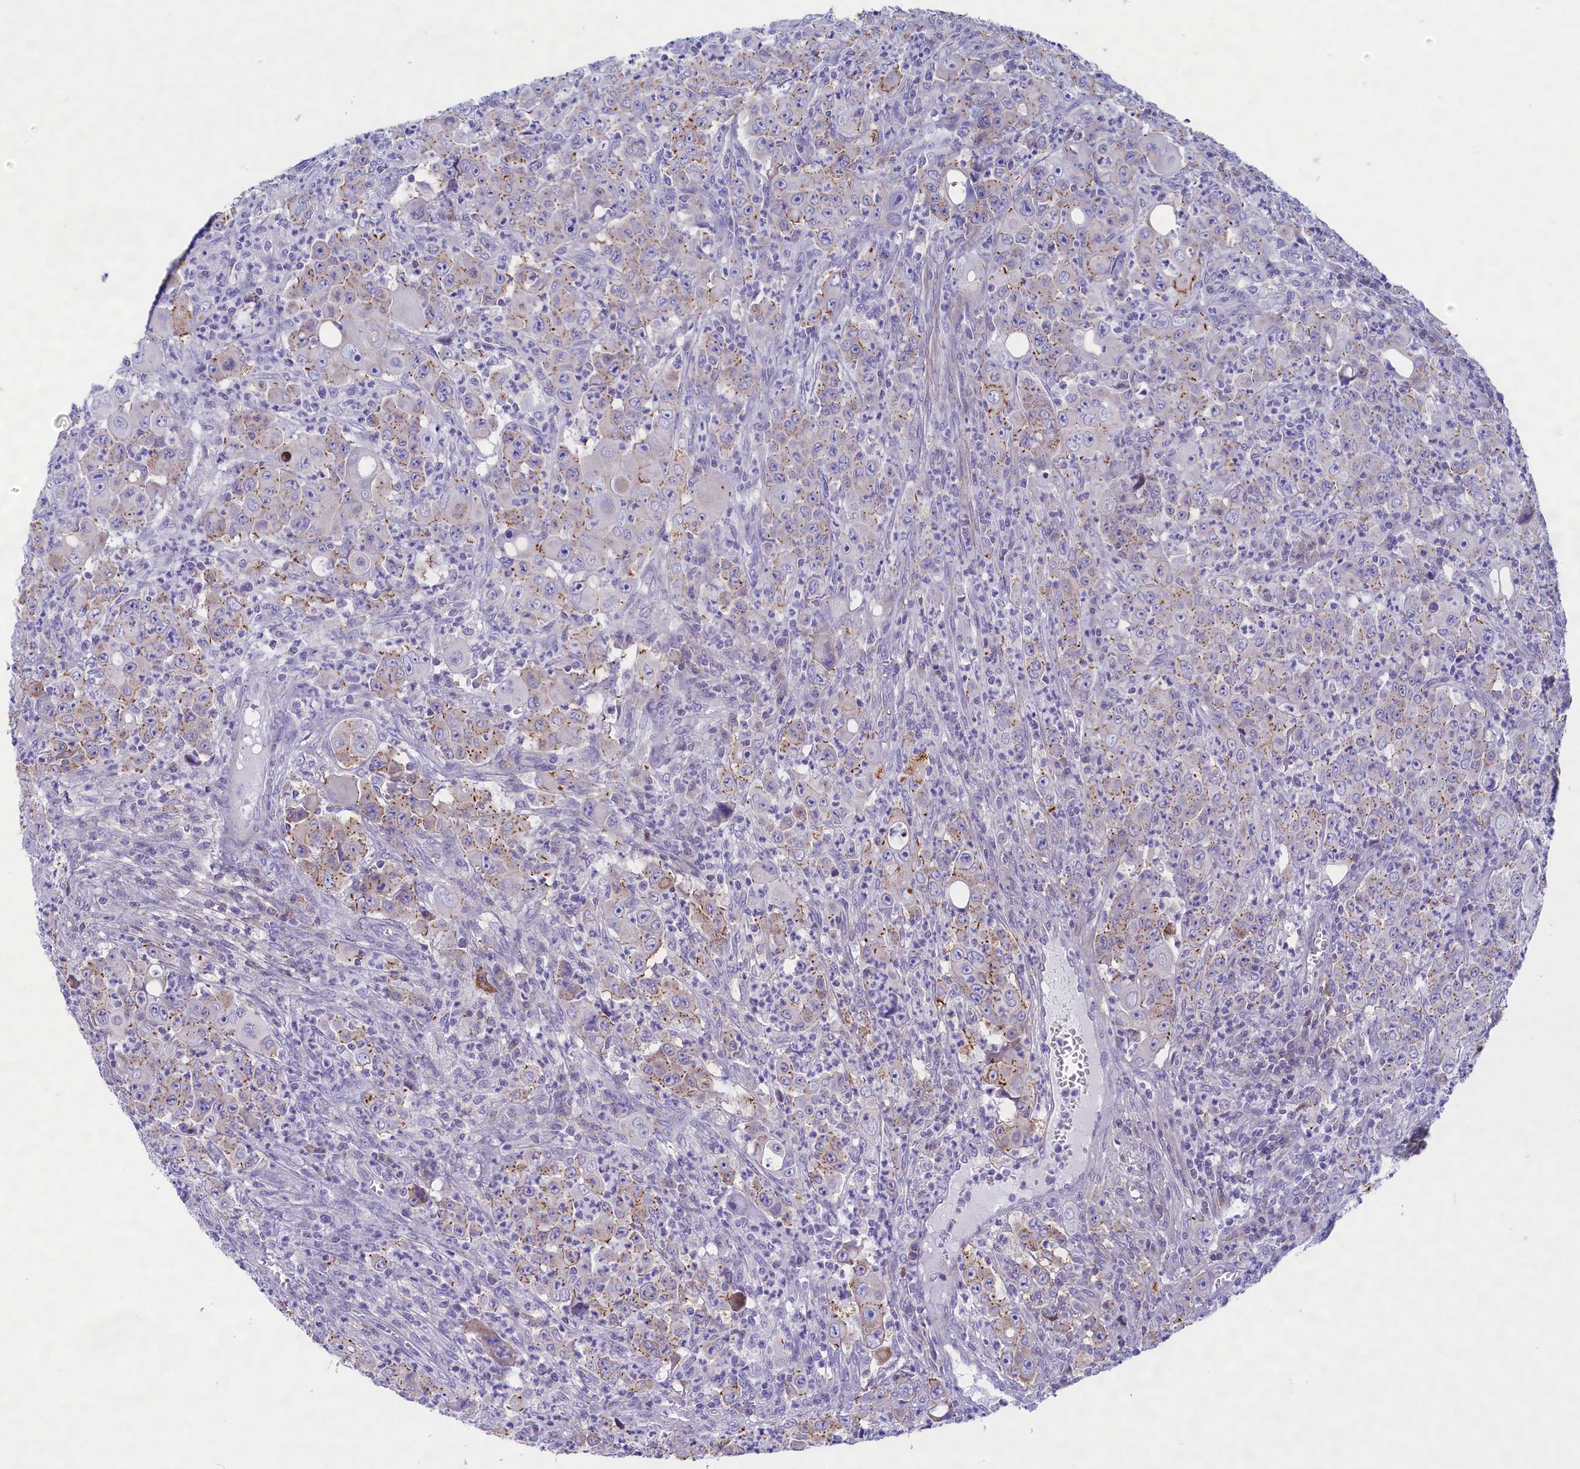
{"staining": {"intensity": "moderate", "quantity": "<25%", "location": "cytoplasmic/membranous"}, "tissue": "colorectal cancer", "cell_type": "Tumor cells", "image_type": "cancer", "snomed": [{"axis": "morphology", "description": "Adenocarcinoma, NOS"}, {"axis": "topography", "description": "Colon"}], "caption": "Adenocarcinoma (colorectal) stained for a protein (brown) displays moderate cytoplasmic/membranous positive expression in about <25% of tumor cells.", "gene": "MPV17L2", "patient": {"sex": "male", "age": 51}}